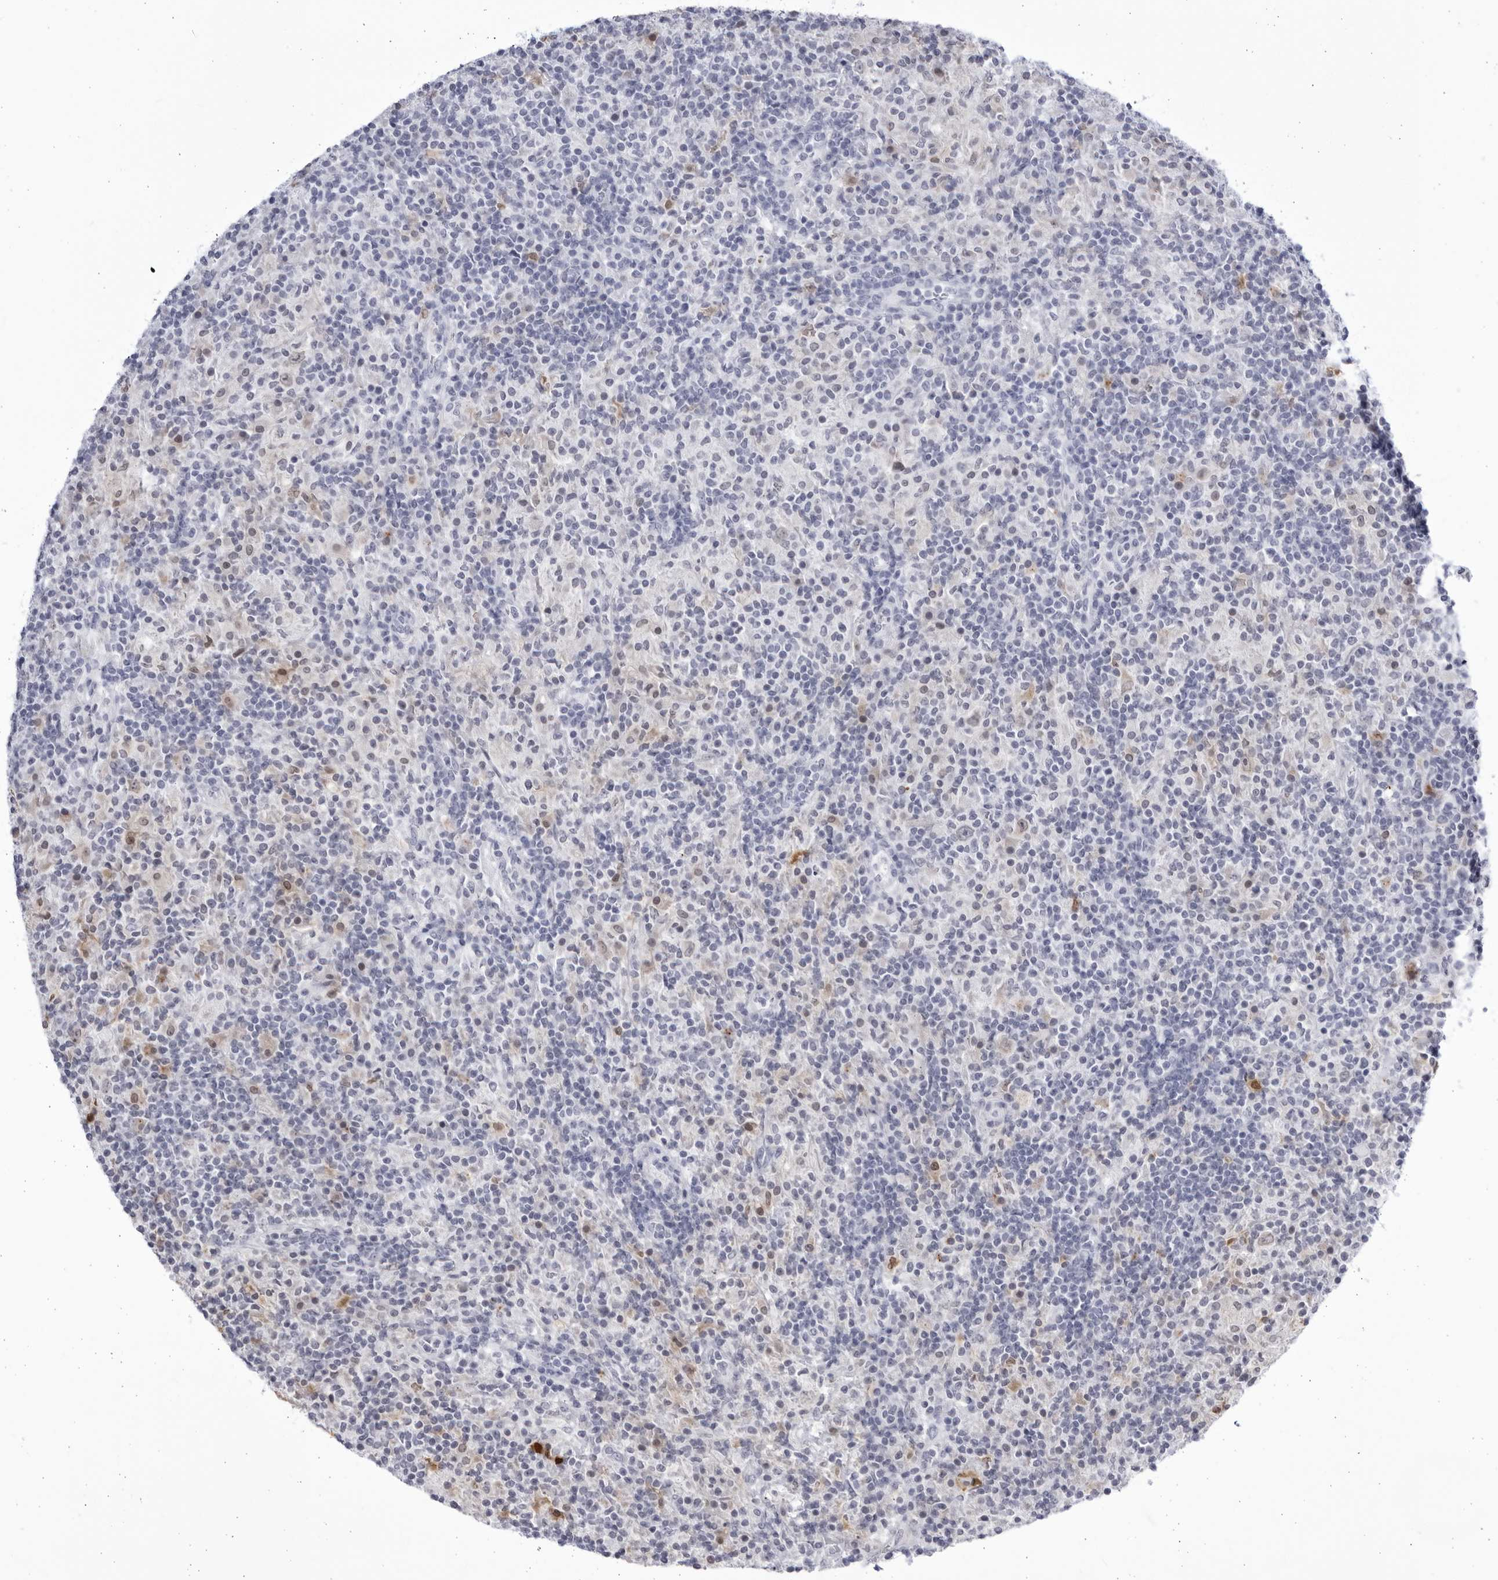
{"staining": {"intensity": "negative", "quantity": "none", "location": "none"}, "tissue": "lymphoma", "cell_type": "Tumor cells", "image_type": "cancer", "snomed": [{"axis": "morphology", "description": "Hodgkin's disease, NOS"}, {"axis": "topography", "description": "Lymph node"}], "caption": "Immunohistochemistry (IHC) micrograph of Hodgkin's disease stained for a protein (brown), which exhibits no positivity in tumor cells.", "gene": "CCDC181", "patient": {"sex": "male", "age": 70}}